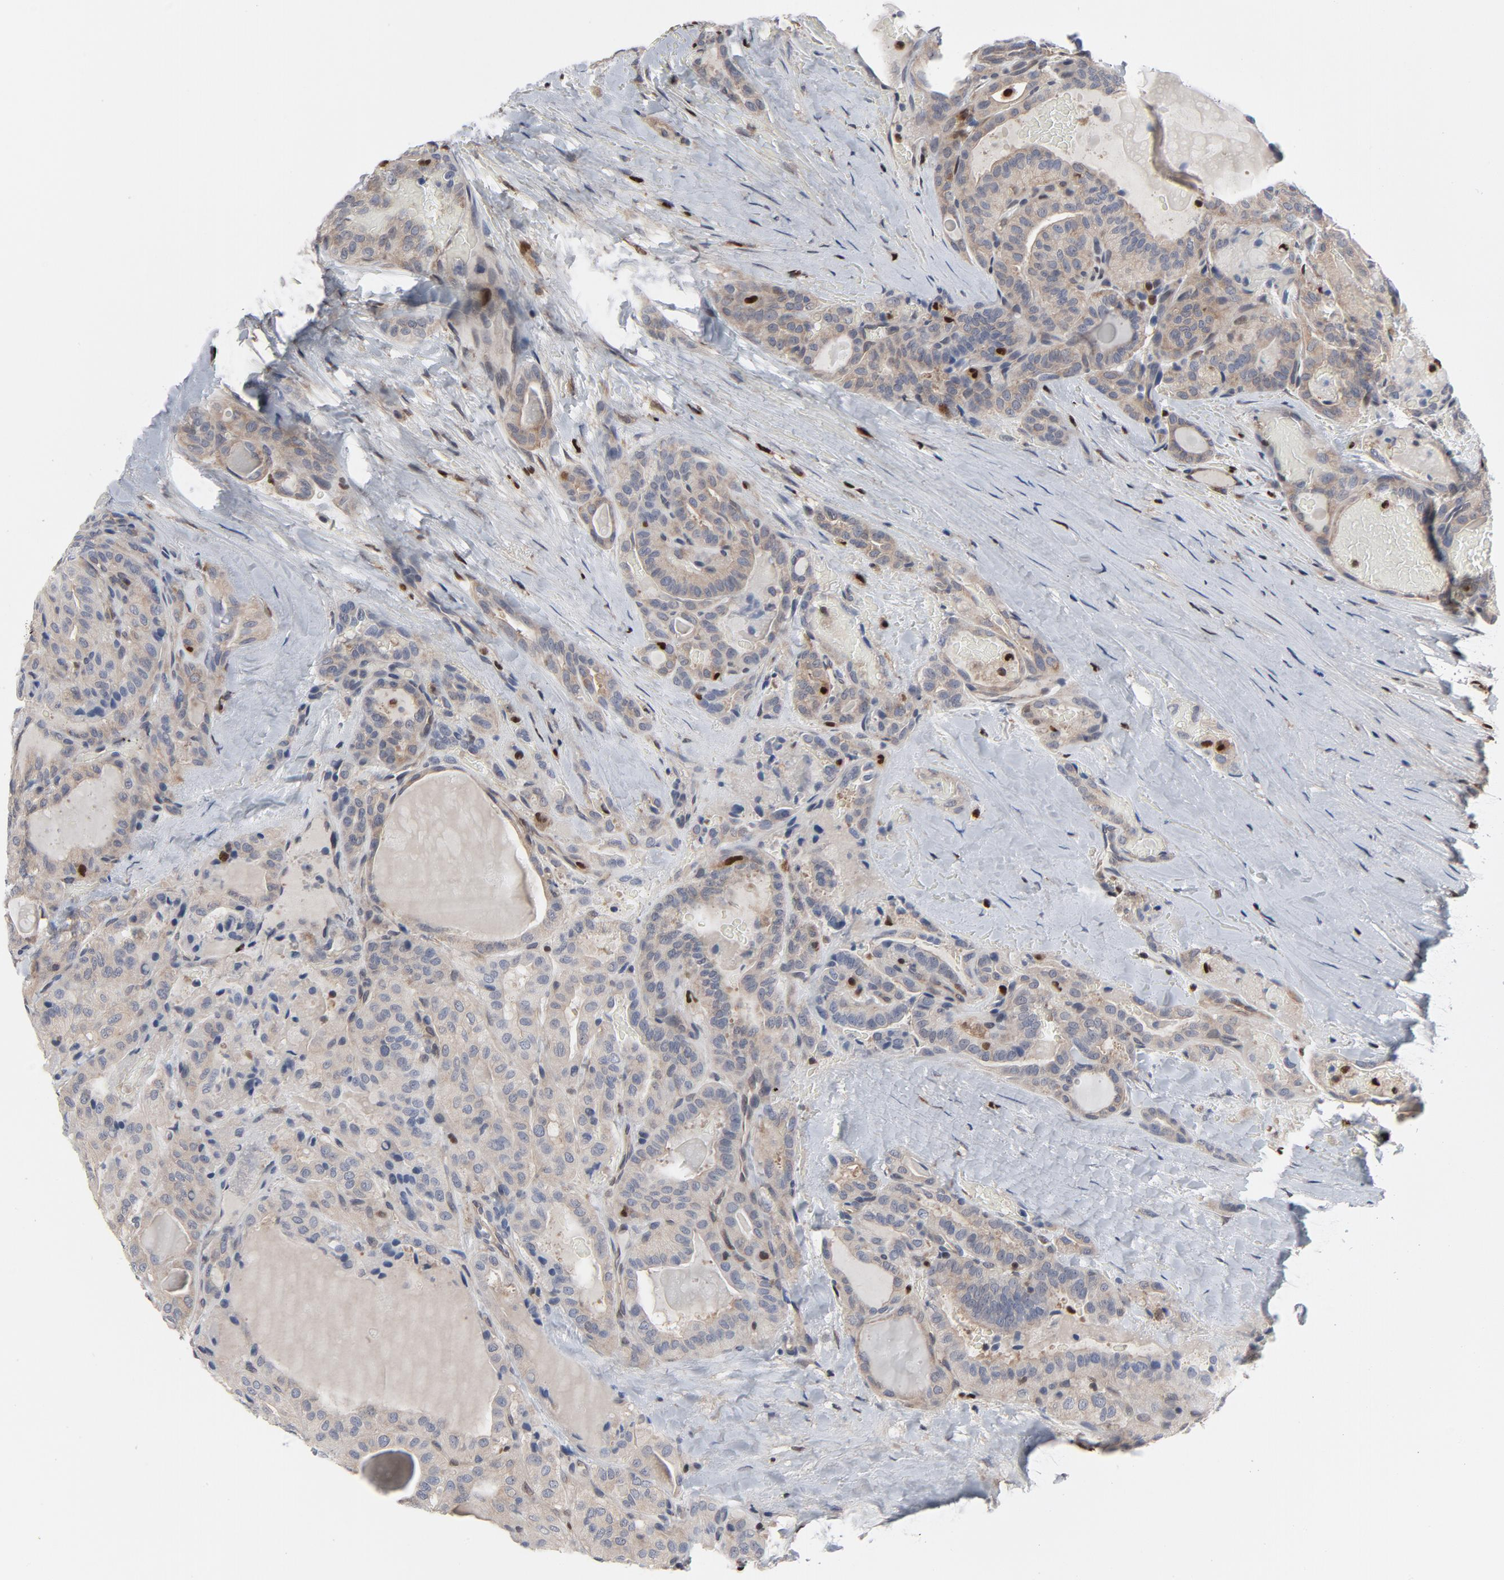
{"staining": {"intensity": "weak", "quantity": "25%-75%", "location": "cytoplasmic/membranous"}, "tissue": "thyroid cancer", "cell_type": "Tumor cells", "image_type": "cancer", "snomed": [{"axis": "morphology", "description": "Papillary adenocarcinoma, NOS"}, {"axis": "topography", "description": "Thyroid gland"}], "caption": "Immunohistochemistry staining of papillary adenocarcinoma (thyroid), which shows low levels of weak cytoplasmic/membranous expression in about 25%-75% of tumor cells indicating weak cytoplasmic/membranous protein staining. The staining was performed using DAB (brown) for protein detection and nuclei were counterstained in hematoxylin (blue).", "gene": "NFKB1", "patient": {"sex": "male", "age": 77}}